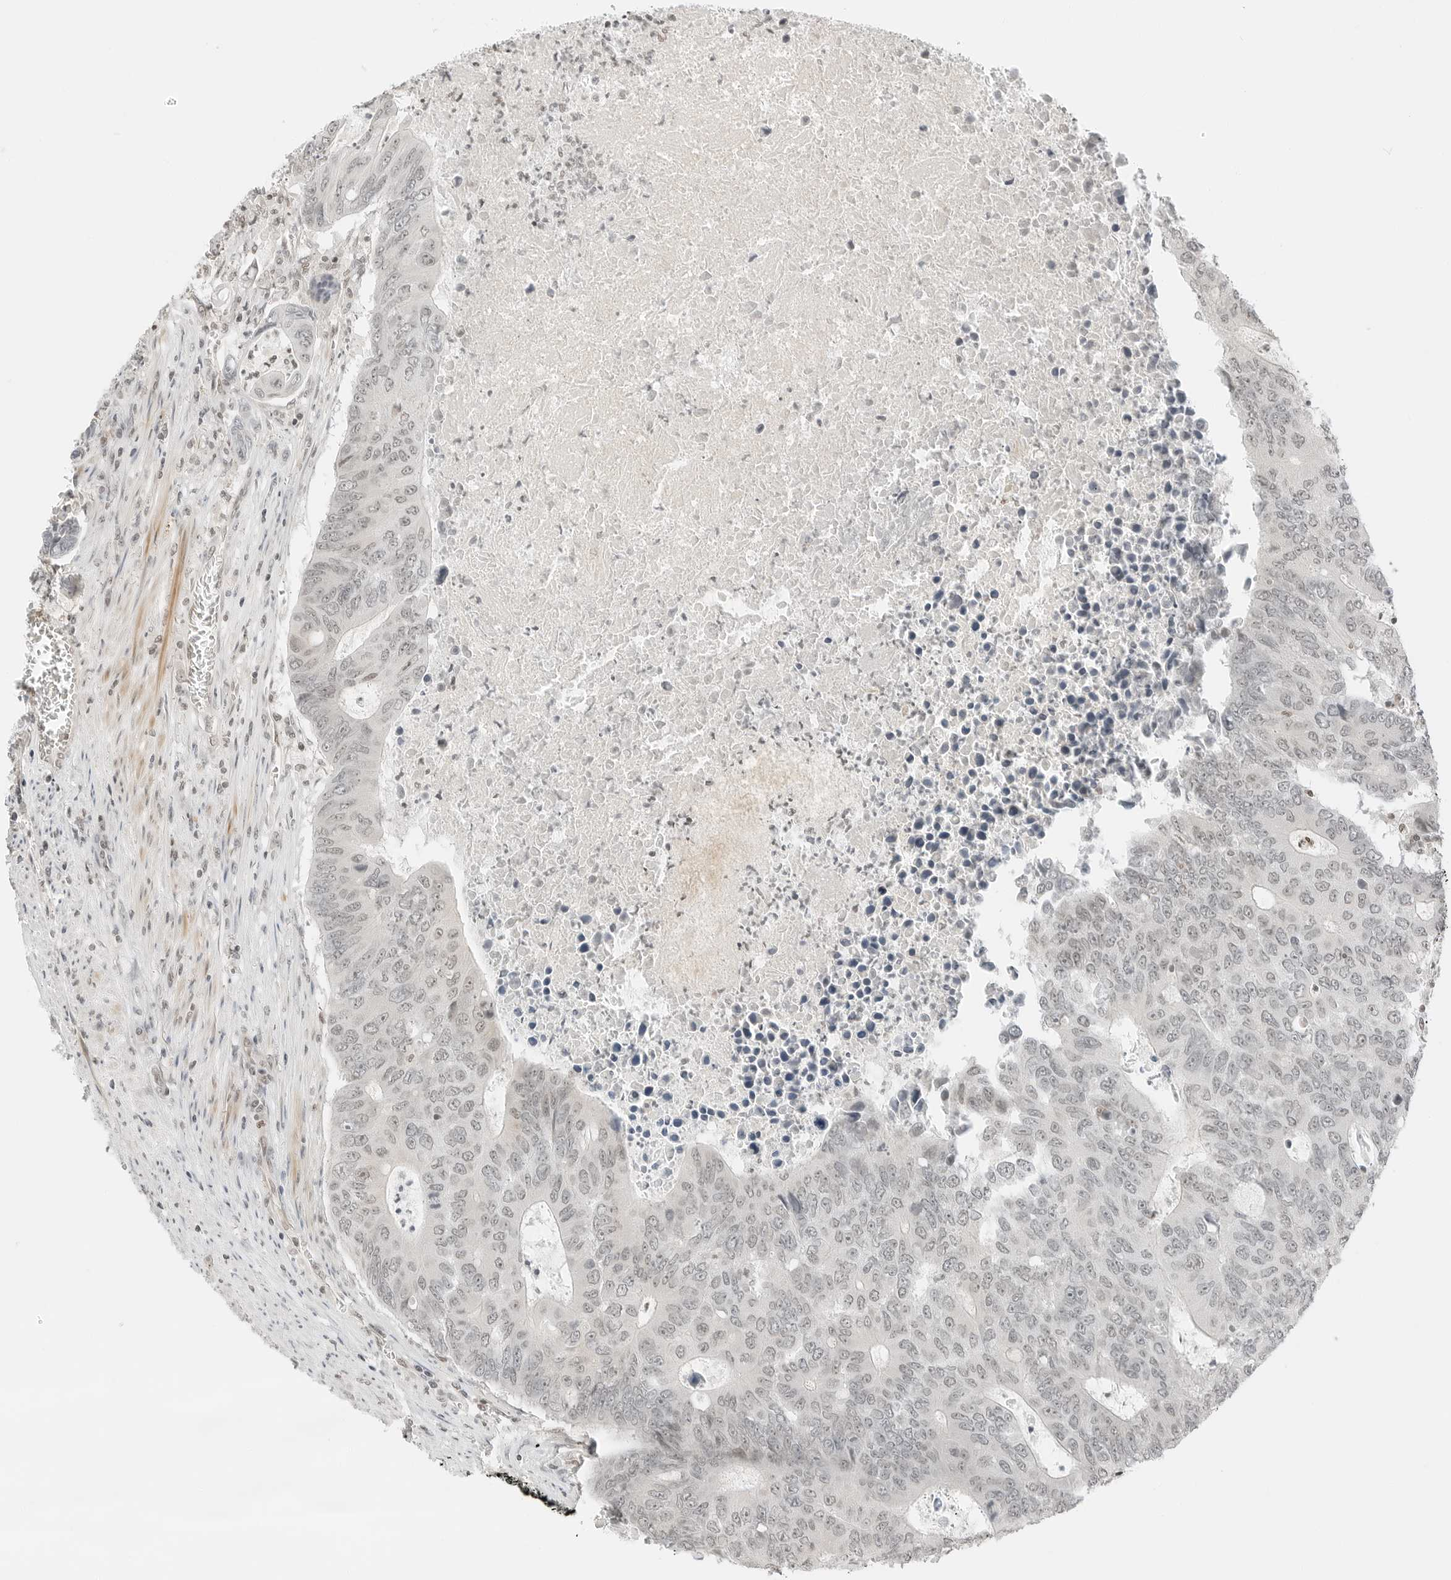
{"staining": {"intensity": "weak", "quantity": "25%-75%", "location": "nuclear"}, "tissue": "colorectal cancer", "cell_type": "Tumor cells", "image_type": "cancer", "snomed": [{"axis": "morphology", "description": "Adenocarcinoma, NOS"}, {"axis": "topography", "description": "Colon"}], "caption": "Brown immunohistochemical staining in human adenocarcinoma (colorectal) reveals weak nuclear expression in approximately 25%-75% of tumor cells.", "gene": "CRTC2", "patient": {"sex": "male", "age": 87}}